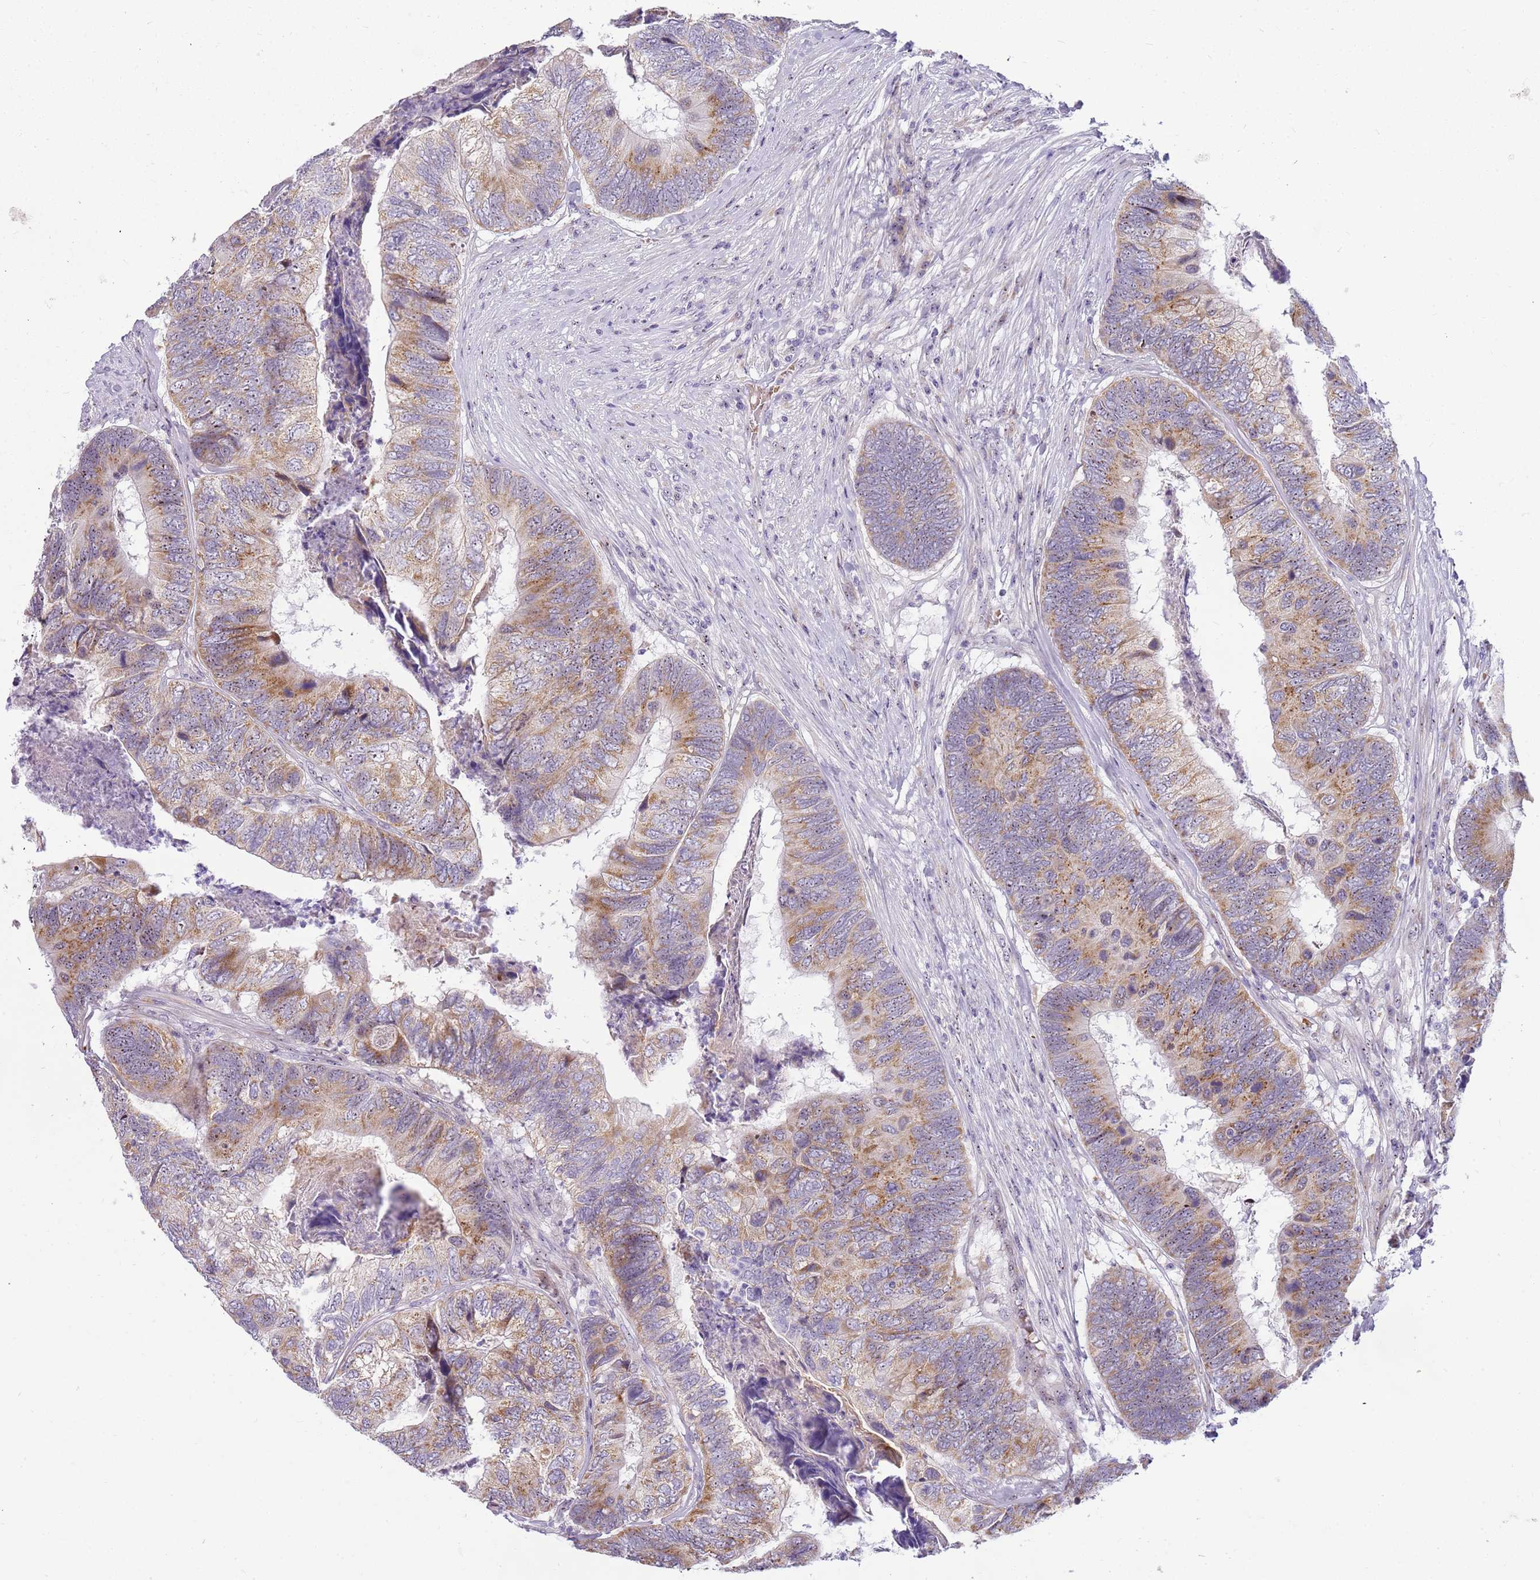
{"staining": {"intensity": "moderate", "quantity": ">75%", "location": "cytoplasmic/membranous"}, "tissue": "colorectal cancer", "cell_type": "Tumor cells", "image_type": "cancer", "snomed": [{"axis": "morphology", "description": "Adenocarcinoma, NOS"}, {"axis": "topography", "description": "Colon"}], "caption": "Immunohistochemistry (IHC) staining of colorectal adenocarcinoma, which reveals medium levels of moderate cytoplasmic/membranous expression in approximately >75% of tumor cells indicating moderate cytoplasmic/membranous protein staining. The staining was performed using DAB (3,3'-diaminobenzidine) (brown) for protein detection and nuclei were counterstained in hematoxylin (blue).", "gene": "DNAJA3", "patient": {"sex": "female", "age": 67}}